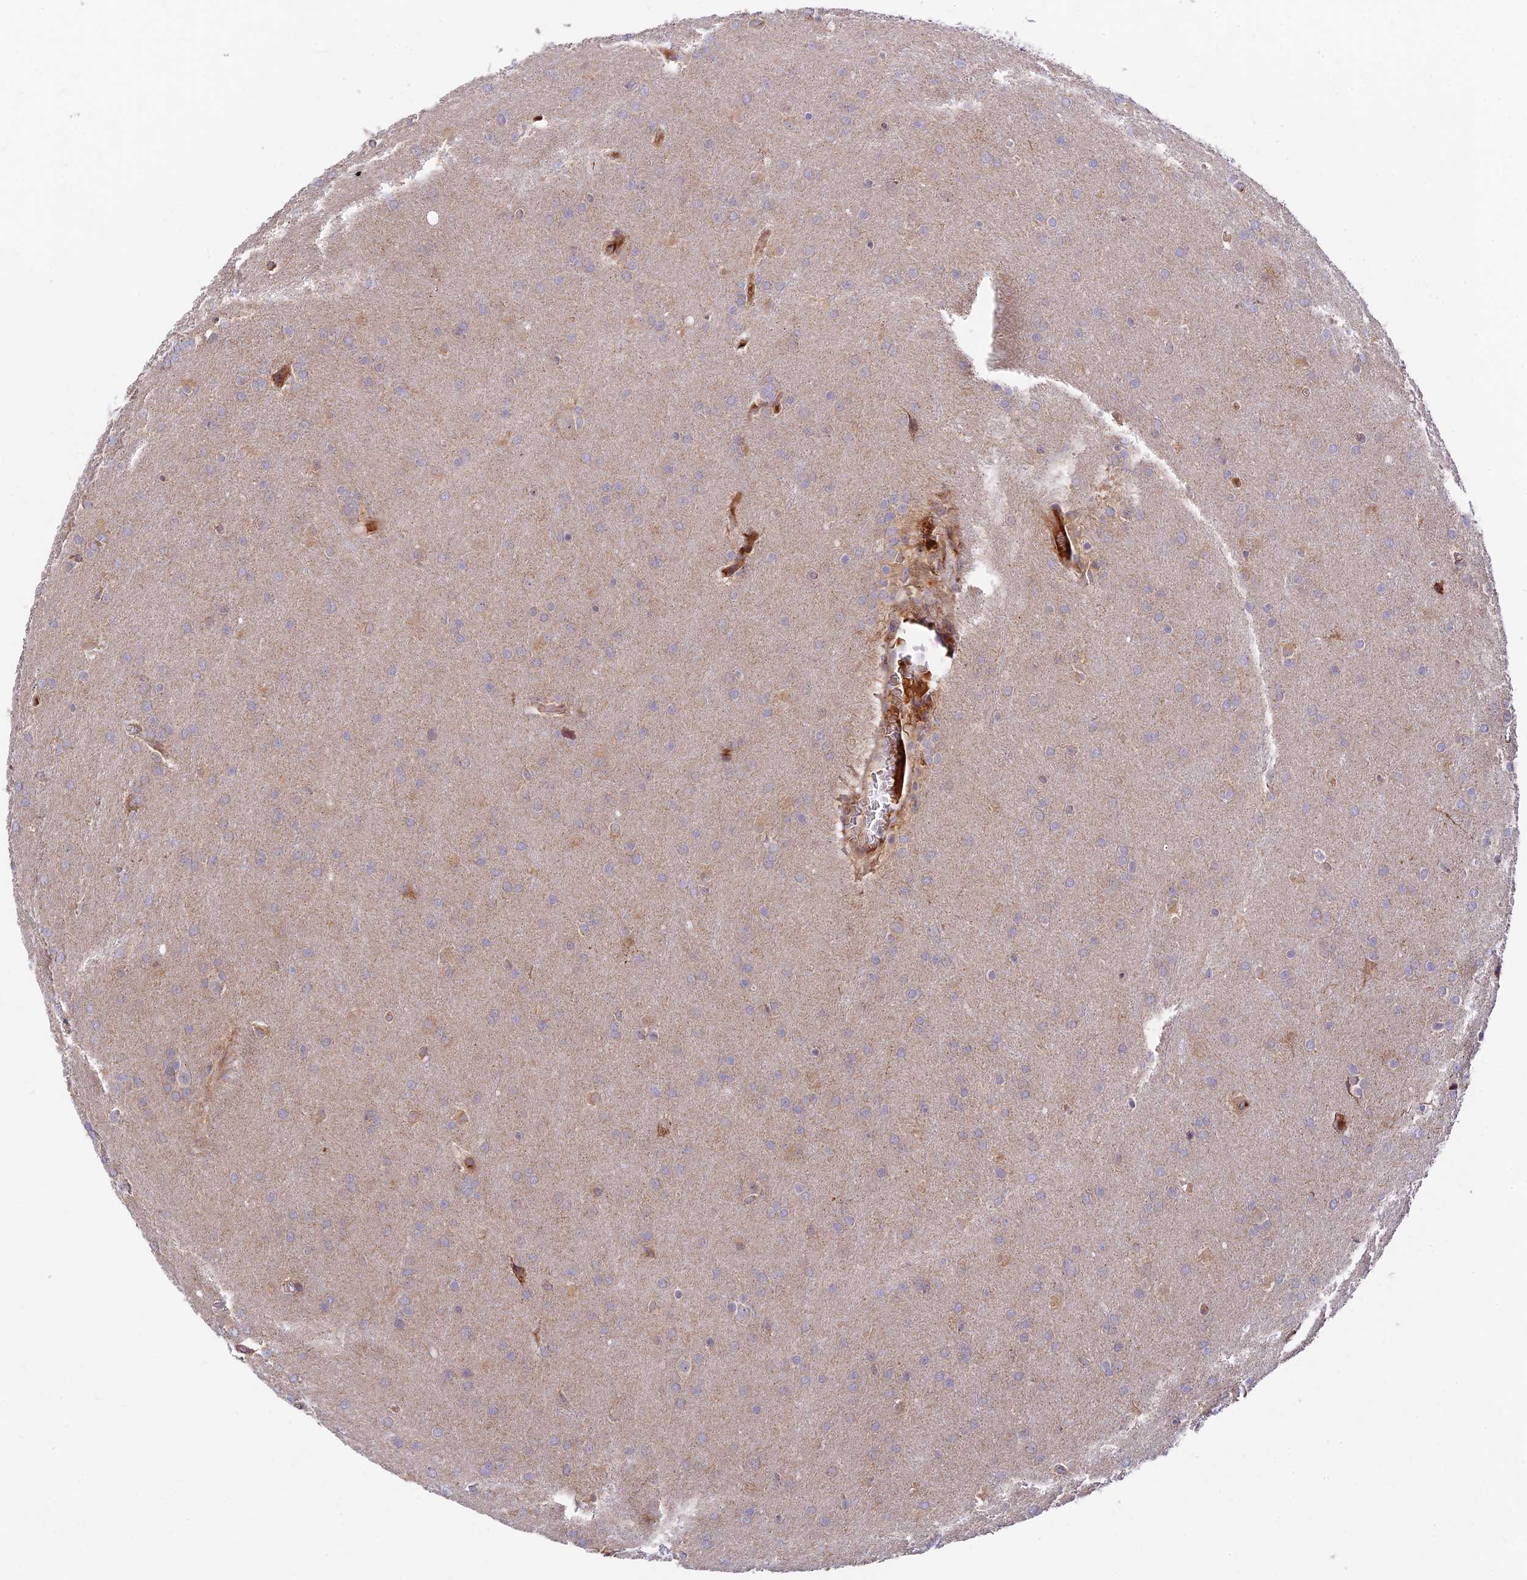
{"staining": {"intensity": "weak", "quantity": "<25%", "location": "cytoplasmic/membranous"}, "tissue": "glioma", "cell_type": "Tumor cells", "image_type": "cancer", "snomed": [{"axis": "morphology", "description": "Glioma, malignant, Low grade"}, {"axis": "topography", "description": "Brain"}], "caption": "An image of glioma stained for a protein shows no brown staining in tumor cells. The staining is performed using DAB (3,3'-diaminobenzidine) brown chromogen with nuclei counter-stained in using hematoxylin.", "gene": "FUOM", "patient": {"sex": "female", "age": 32}}